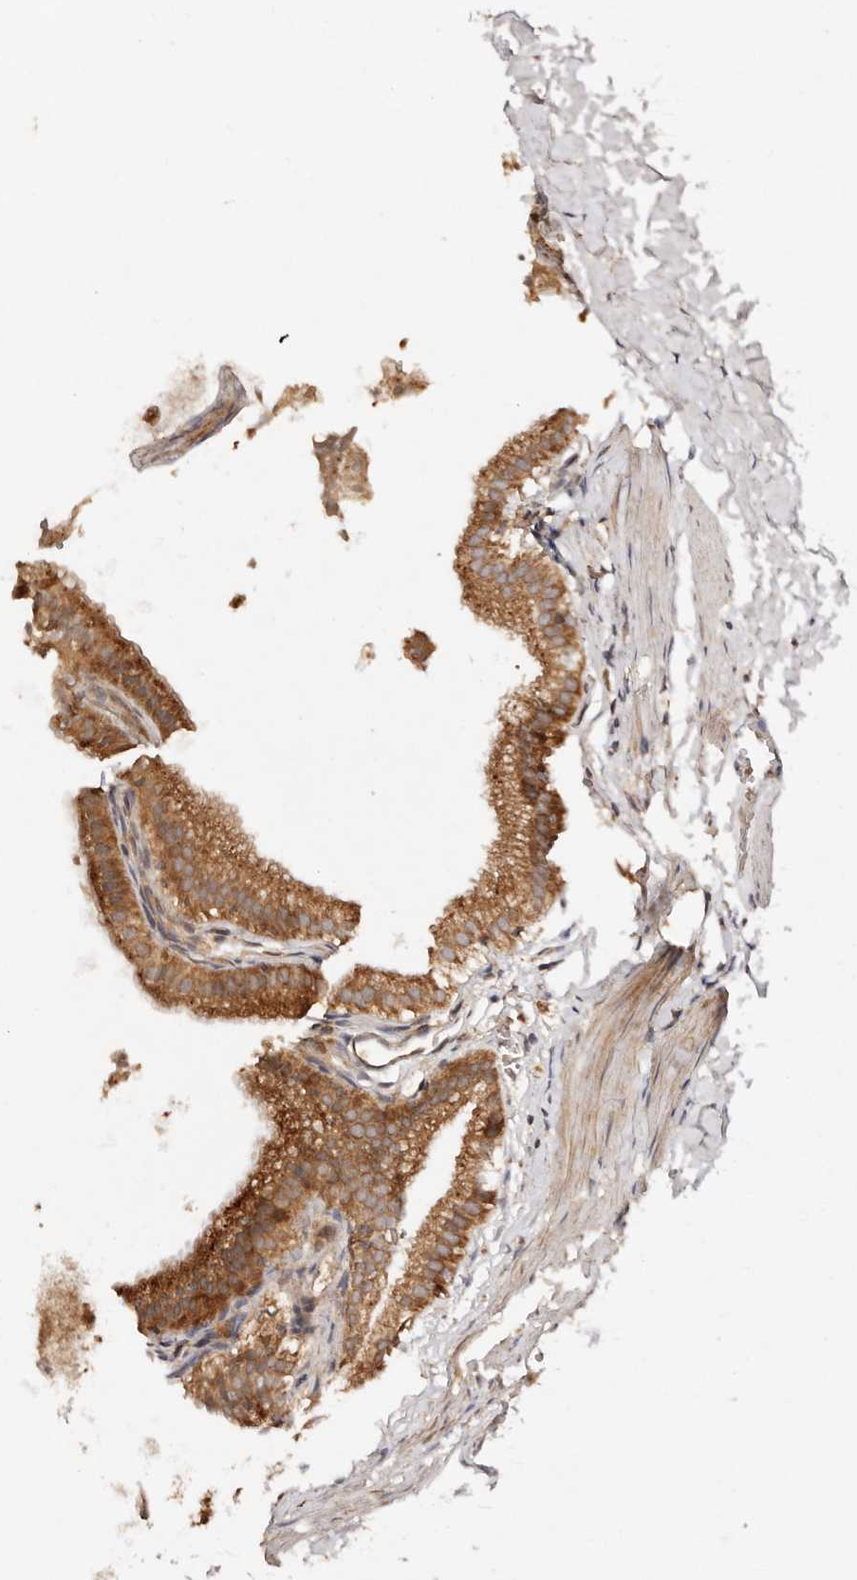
{"staining": {"intensity": "strong", "quantity": ">75%", "location": "cytoplasmic/membranous"}, "tissue": "gallbladder", "cell_type": "Glandular cells", "image_type": "normal", "snomed": [{"axis": "morphology", "description": "Normal tissue, NOS"}, {"axis": "topography", "description": "Gallbladder"}], "caption": "Benign gallbladder reveals strong cytoplasmic/membranous expression in about >75% of glandular cells.", "gene": "DENND11", "patient": {"sex": "male", "age": 38}}